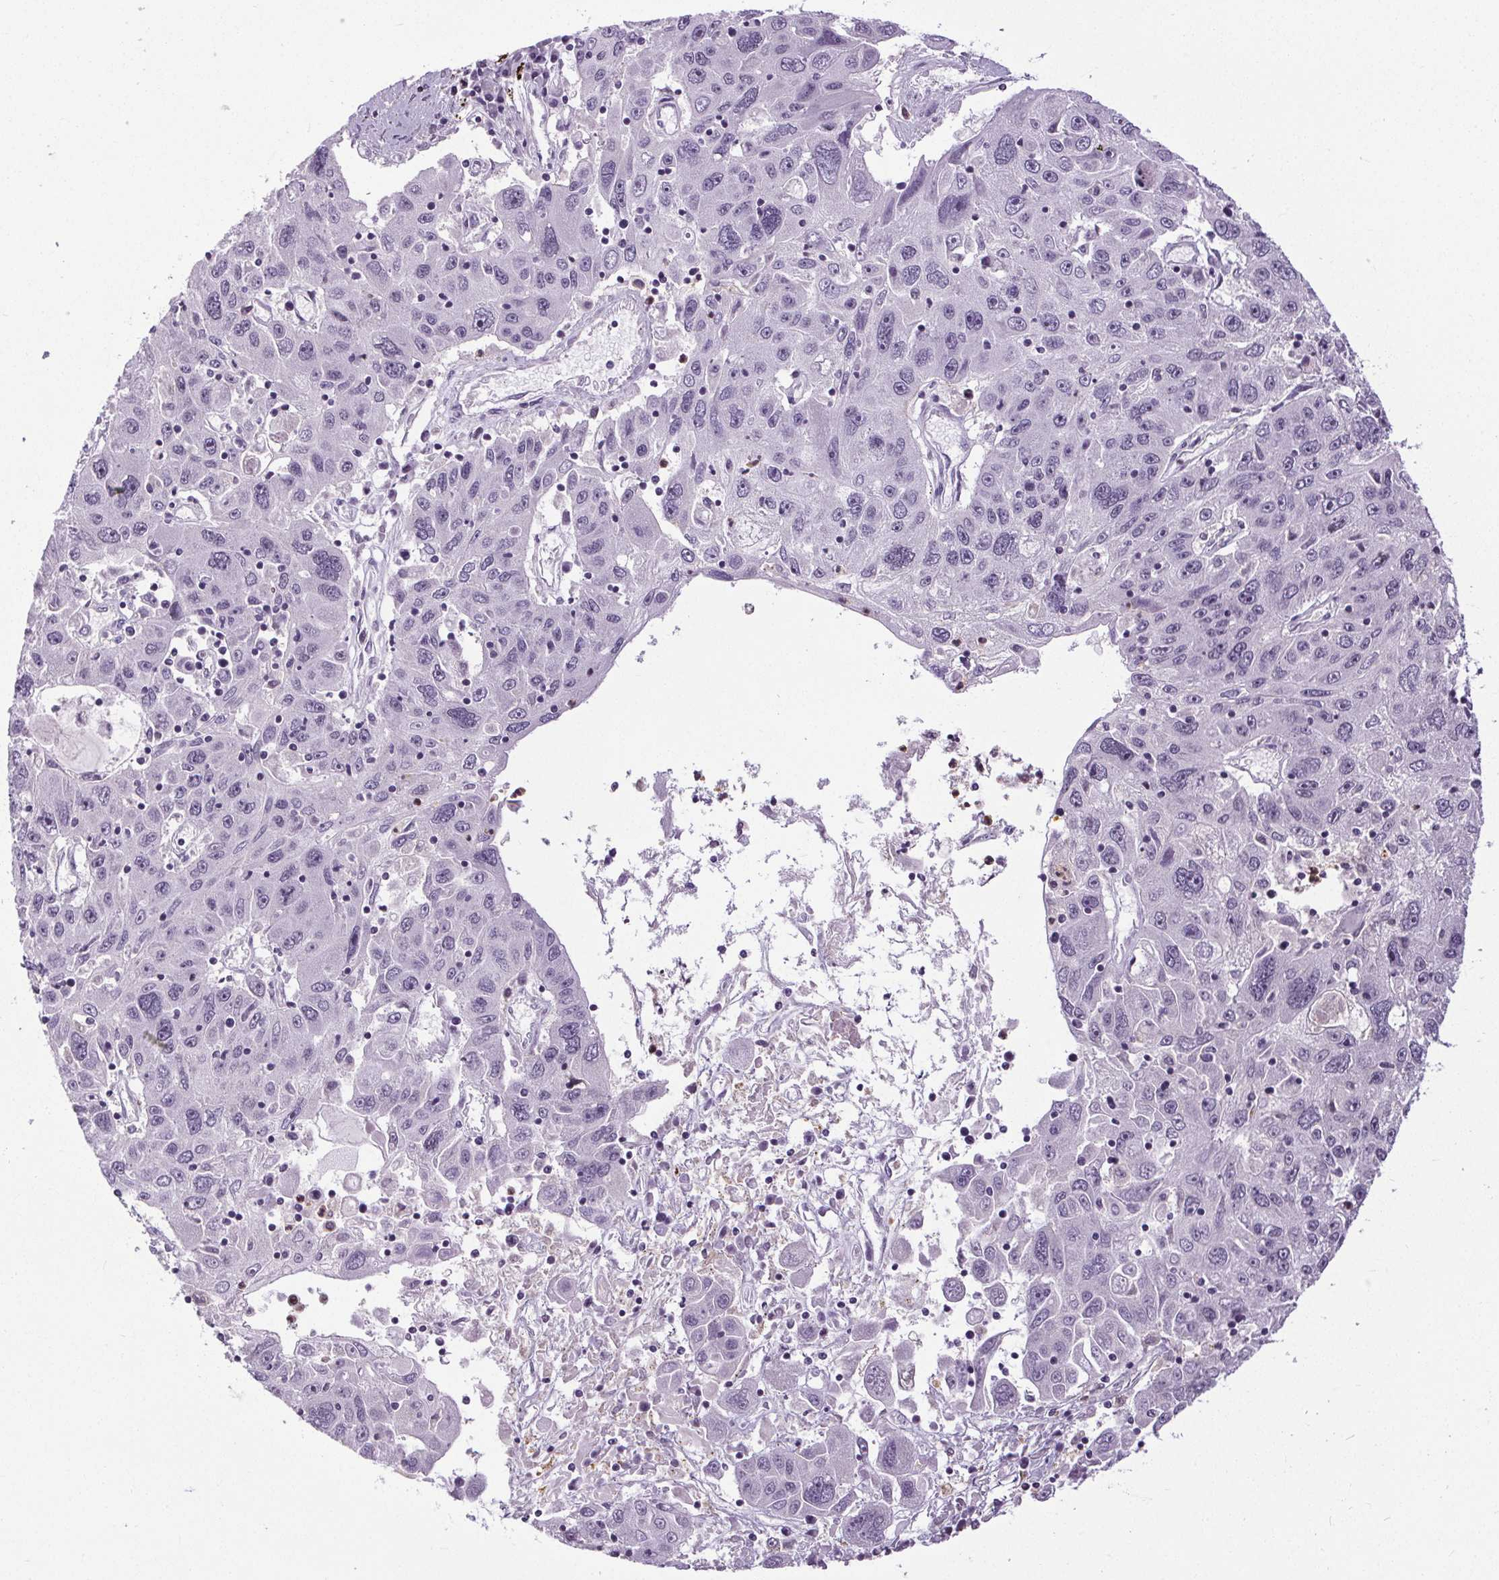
{"staining": {"intensity": "negative", "quantity": "none", "location": "none"}, "tissue": "stomach cancer", "cell_type": "Tumor cells", "image_type": "cancer", "snomed": [{"axis": "morphology", "description": "Adenocarcinoma, NOS"}, {"axis": "topography", "description": "Stomach"}], "caption": "DAB (3,3'-diaminobenzidine) immunohistochemical staining of human stomach adenocarcinoma exhibits no significant expression in tumor cells.", "gene": "TMEM240", "patient": {"sex": "male", "age": 56}}